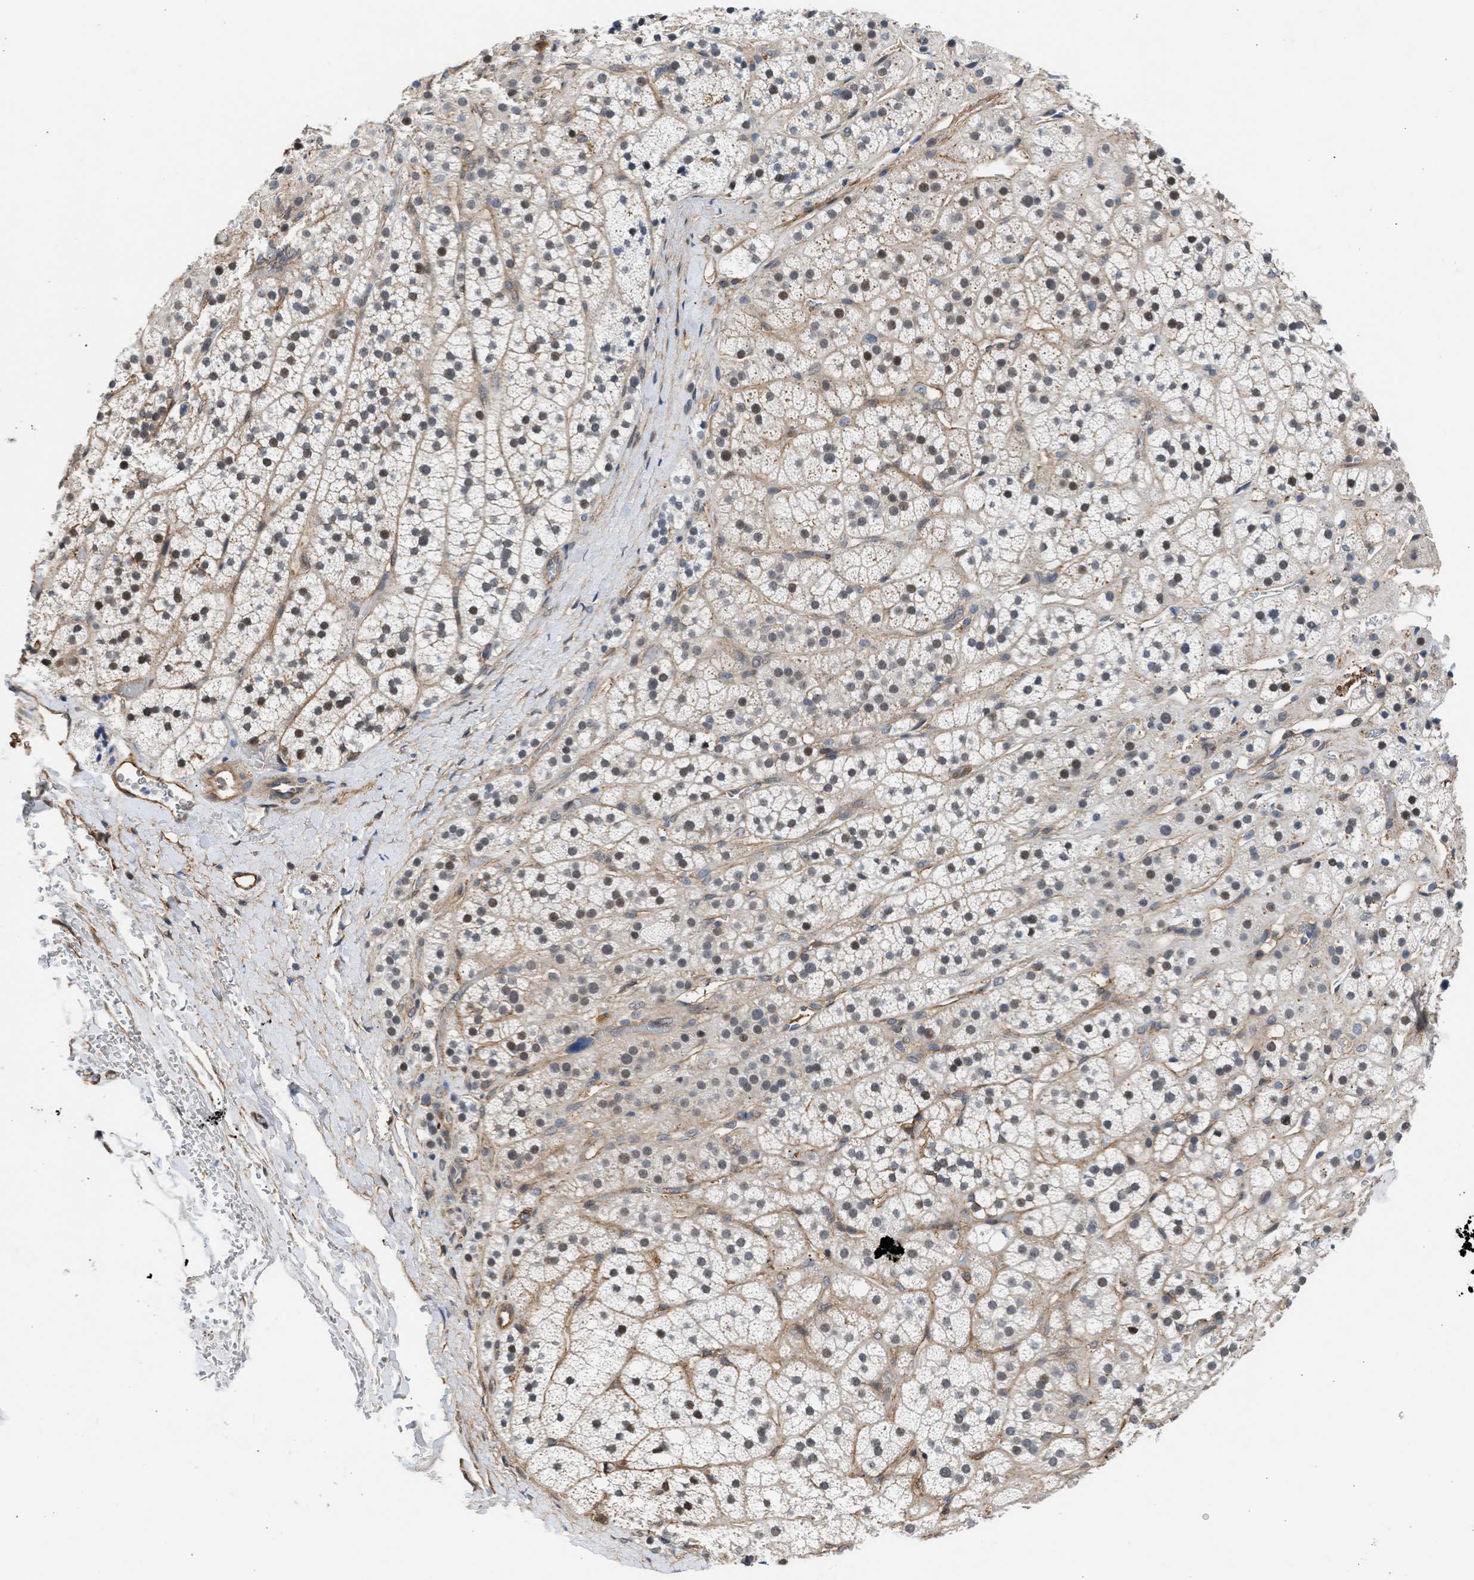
{"staining": {"intensity": "moderate", "quantity": "25%-75%", "location": "nuclear"}, "tissue": "adrenal gland", "cell_type": "Glandular cells", "image_type": "normal", "snomed": [{"axis": "morphology", "description": "Normal tissue, NOS"}, {"axis": "topography", "description": "Adrenal gland"}], "caption": "Immunohistochemistry of benign adrenal gland shows medium levels of moderate nuclear staining in about 25%-75% of glandular cells. (DAB IHC with brightfield microscopy, high magnification).", "gene": "MAS1L", "patient": {"sex": "male", "age": 56}}